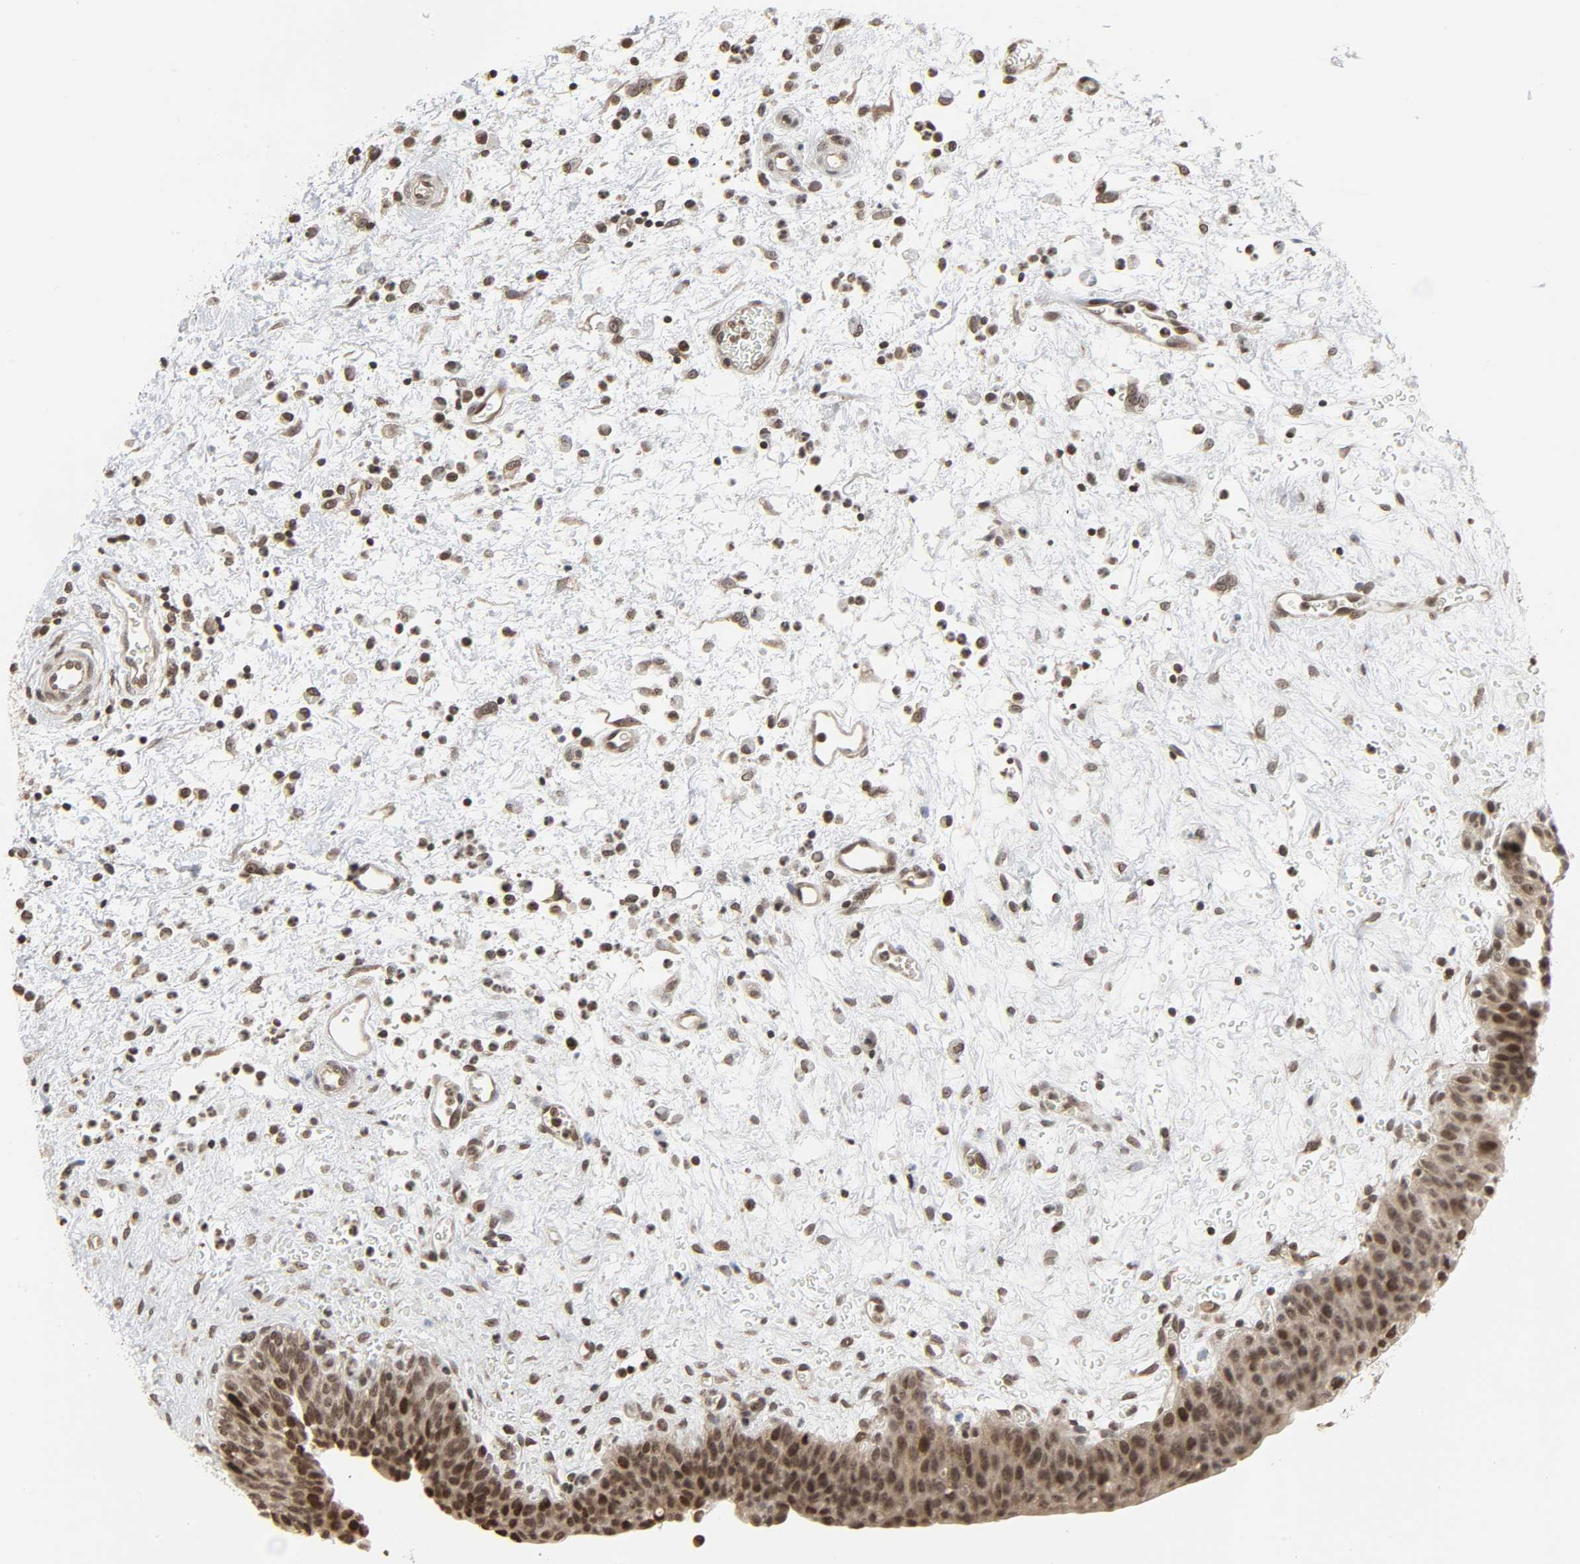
{"staining": {"intensity": "moderate", "quantity": ">75%", "location": "nuclear"}, "tissue": "urinary bladder", "cell_type": "Urothelial cells", "image_type": "normal", "snomed": [{"axis": "morphology", "description": "Normal tissue, NOS"}, {"axis": "morphology", "description": "Dysplasia, NOS"}, {"axis": "topography", "description": "Urinary bladder"}], "caption": "High-magnification brightfield microscopy of normal urinary bladder stained with DAB (brown) and counterstained with hematoxylin (blue). urothelial cells exhibit moderate nuclear expression is appreciated in approximately>75% of cells.", "gene": "XRCC1", "patient": {"sex": "male", "age": 35}}